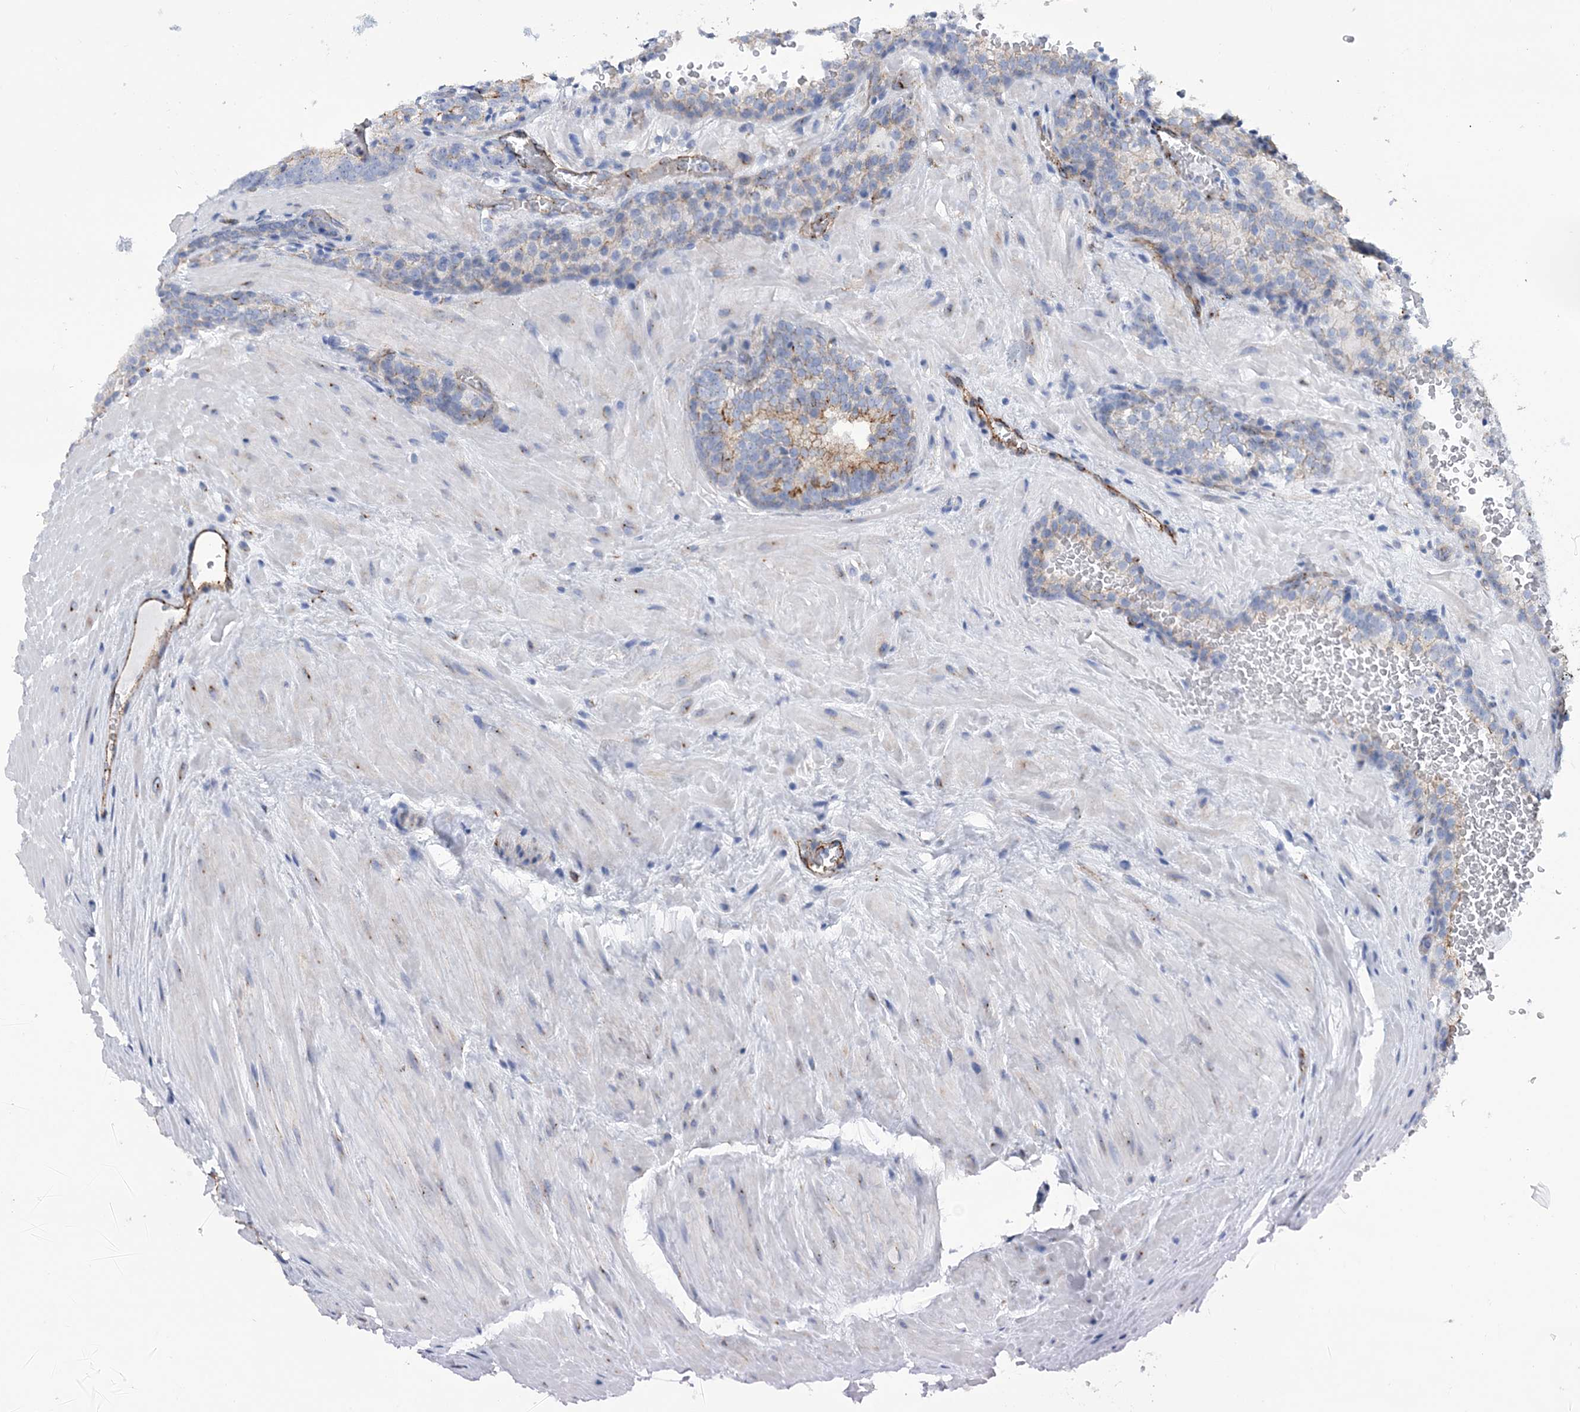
{"staining": {"intensity": "weak", "quantity": "<25%", "location": "cytoplasmic/membranous"}, "tissue": "prostate cancer", "cell_type": "Tumor cells", "image_type": "cancer", "snomed": [{"axis": "morphology", "description": "Adenocarcinoma, Low grade"}, {"axis": "topography", "description": "Prostate"}], "caption": "High power microscopy photomicrograph of an immunohistochemistry micrograph of low-grade adenocarcinoma (prostate), revealing no significant staining in tumor cells. The staining was performed using DAB to visualize the protein expression in brown, while the nuclei were stained in blue with hematoxylin (Magnification: 20x).", "gene": "RAB11FIP5", "patient": {"sex": "male", "age": 69}}